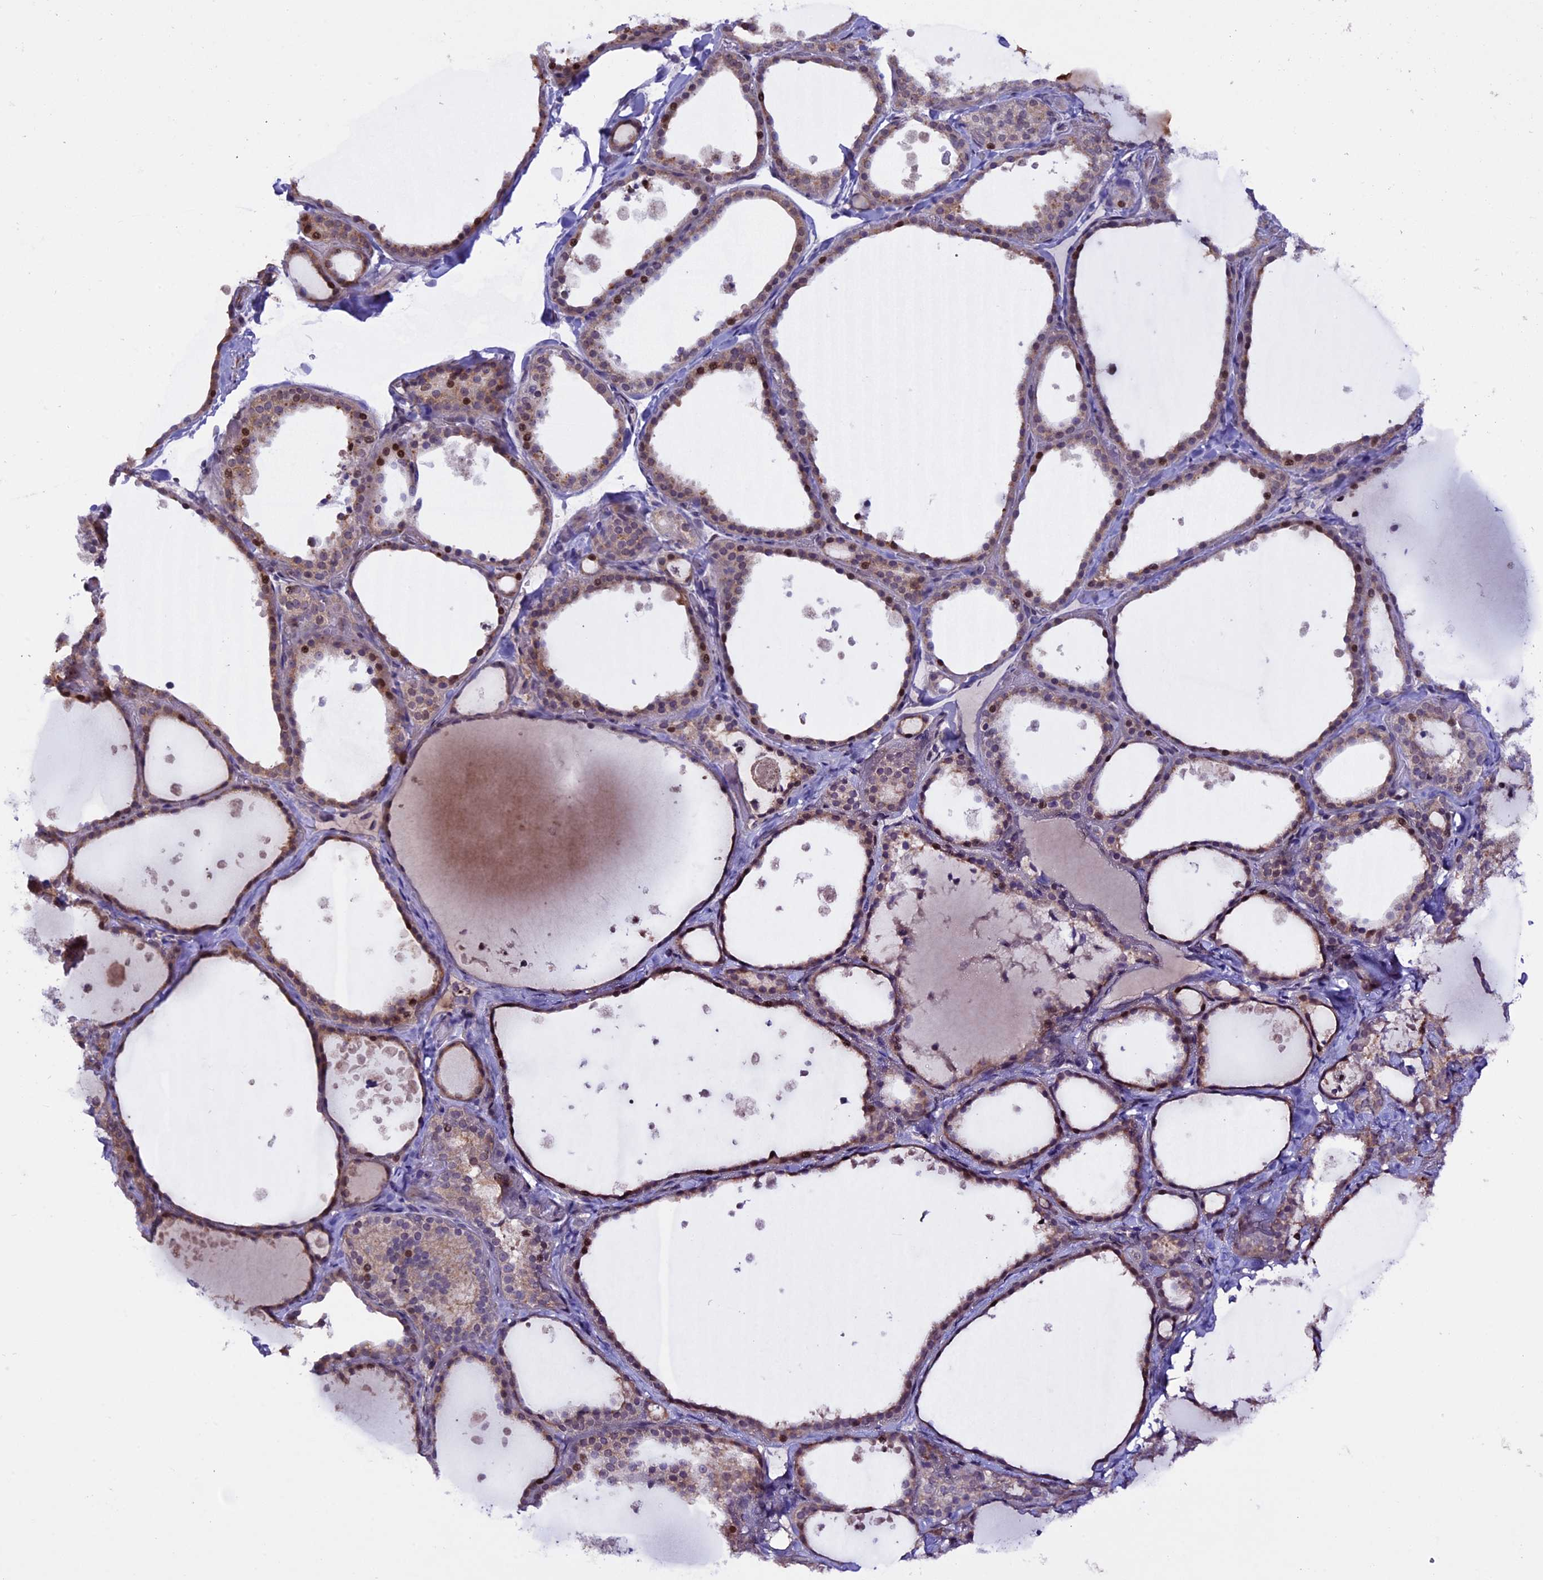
{"staining": {"intensity": "moderate", "quantity": "<25%", "location": "cytoplasmic/membranous,nuclear"}, "tissue": "thyroid gland", "cell_type": "Glandular cells", "image_type": "normal", "snomed": [{"axis": "morphology", "description": "Normal tissue, NOS"}, {"axis": "topography", "description": "Thyroid gland"}], "caption": "IHC histopathology image of benign thyroid gland stained for a protein (brown), which reveals low levels of moderate cytoplasmic/membranous,nuclear staining in approximately <25% of glandular cells.", "gene": "MAN2C1", "patient": {"sex": "female", "age": 44}}